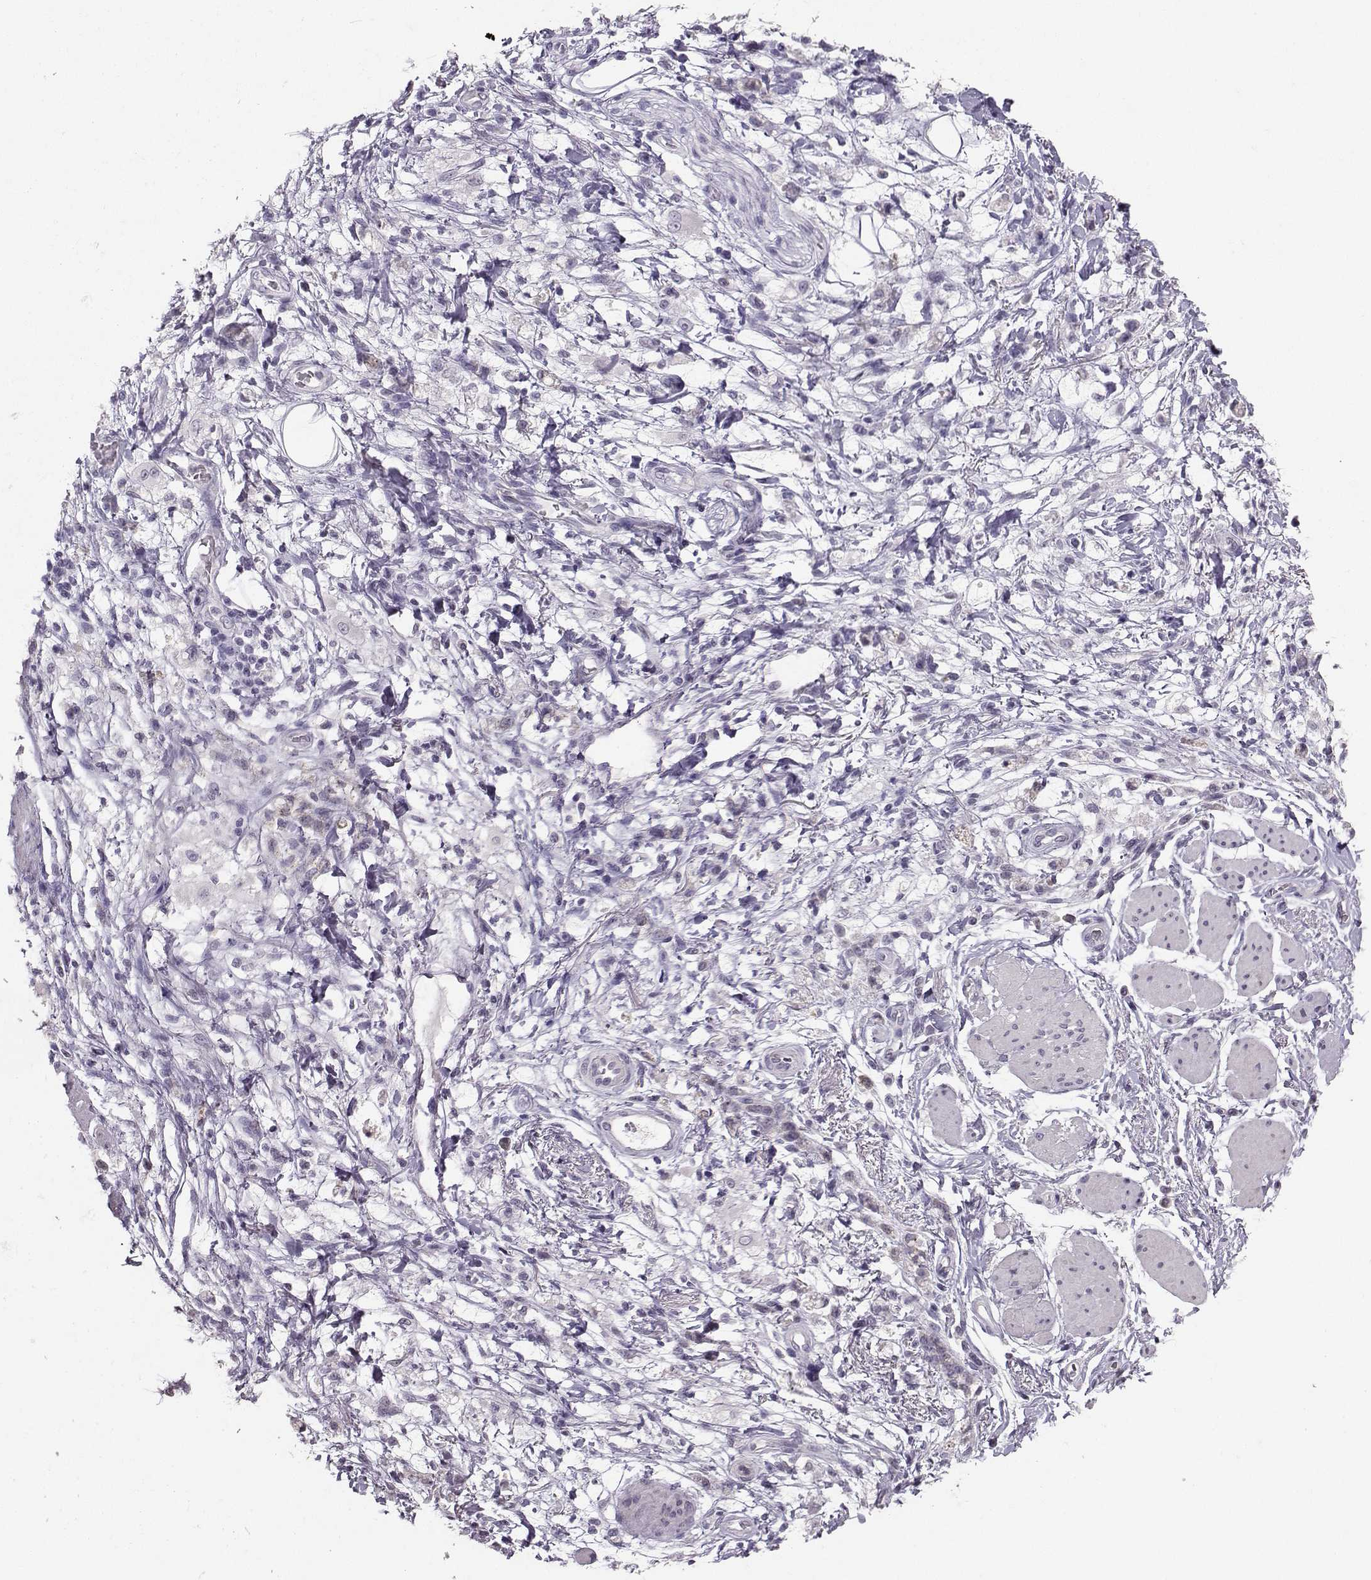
{"staining": {"intensity": "negative", "quantity": "none", "location": "none"}, "tissue": "stomach cancer", "cell_type": "Tumor cells", "image_type": "cancer", "snomed": [{"axis": "morphology", "description": "Adenocarcinoma, NOS"}, {"axis": "topography", "description": "Stomach"}], "caption": "Tumor cells show no significant expression in adenocarcinoma (stomach).", "gene": "PKP2", "patient": {"sex": "female", "age": 60}}